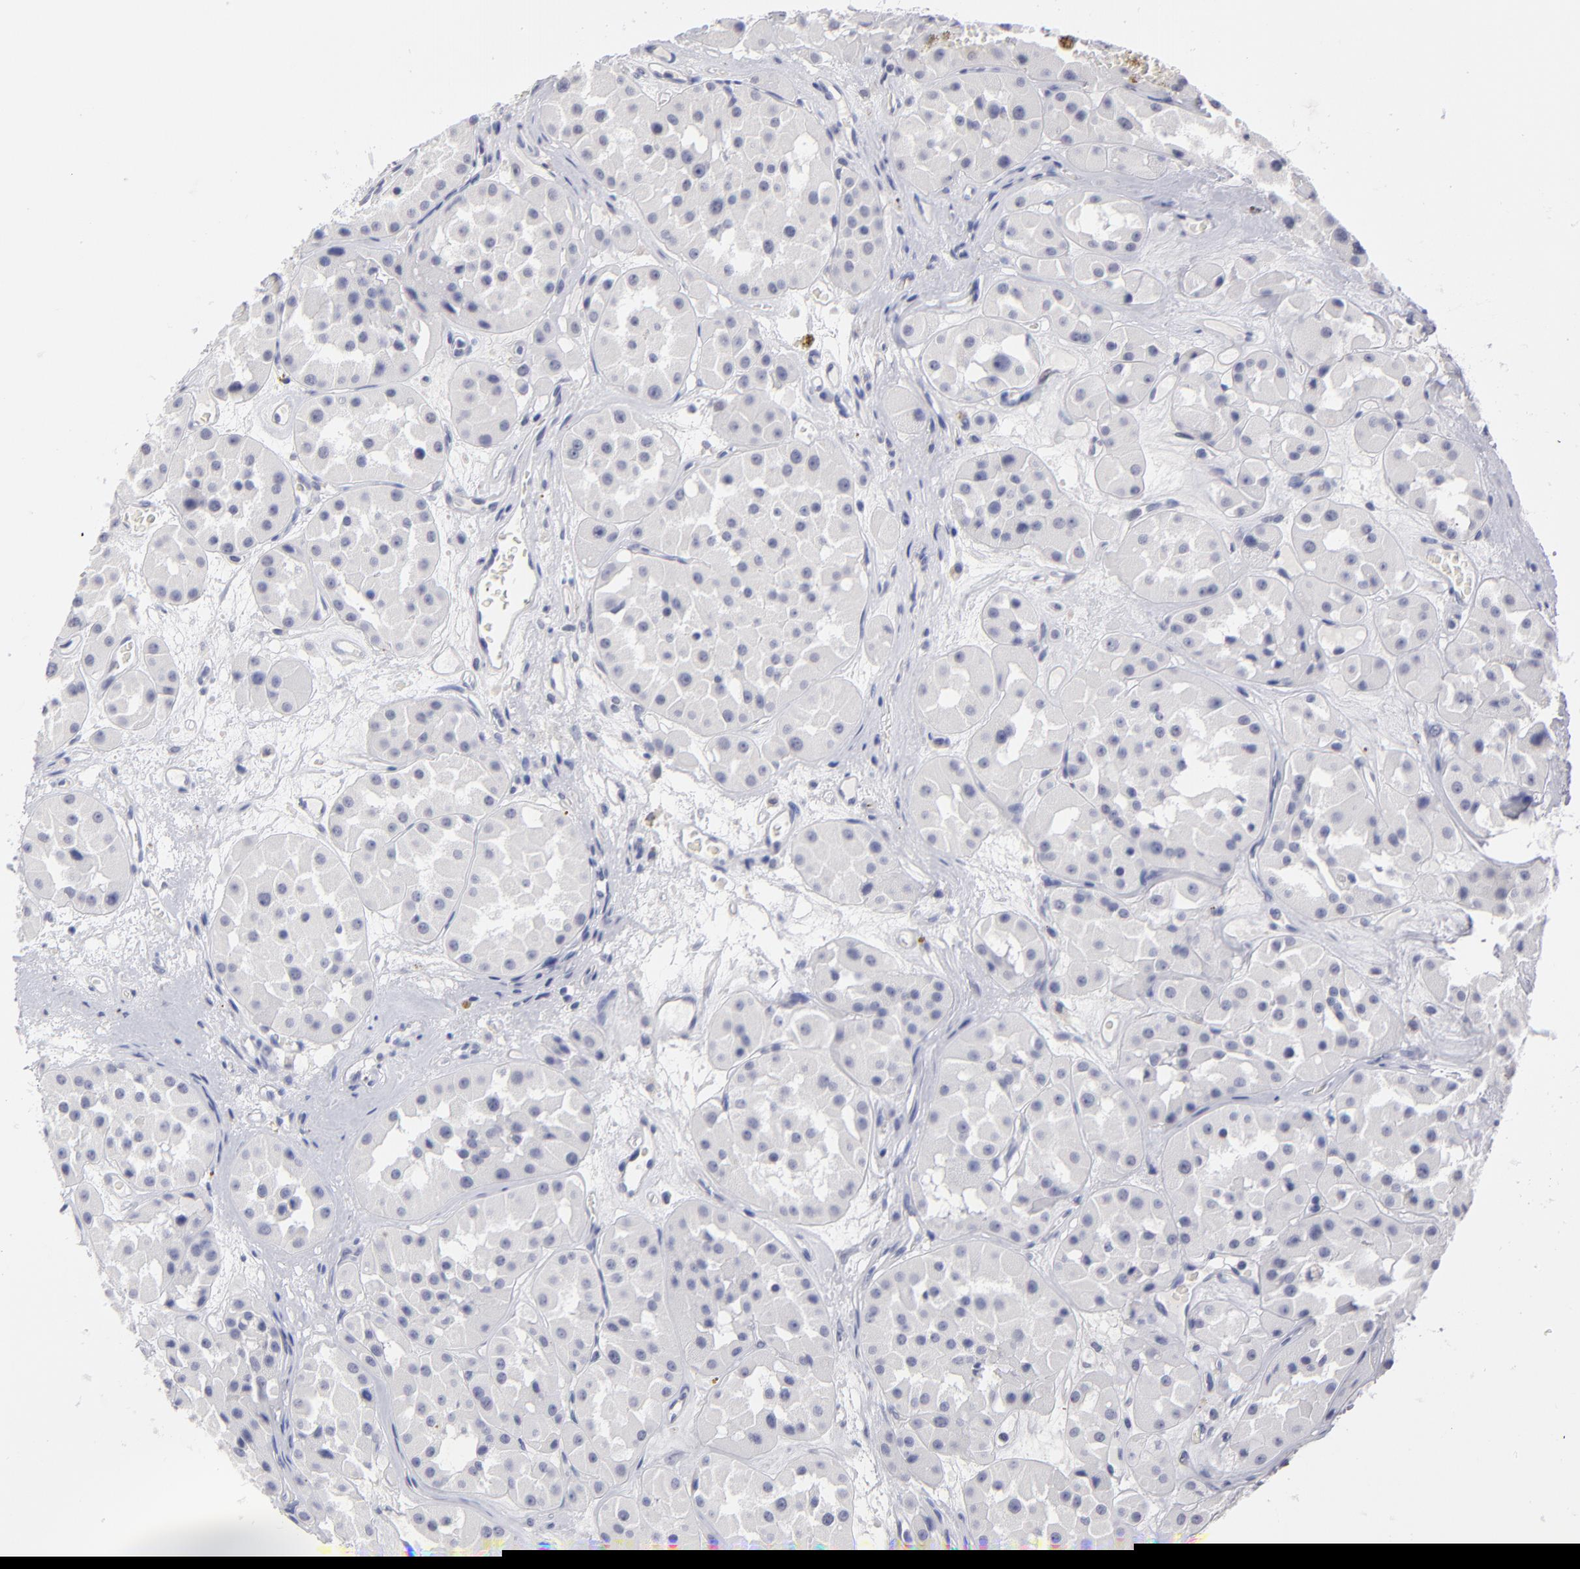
{"staining": {"intensity": "negative", "quantity": "none", "location": "none"}, "tissue": "renal cancer", "cell_type": "Tumor cells", "image_type": "cancer", "snomed": [{"axis": "morphology", "description": "Adenocarcinoma, uncertain malignant potential"}, {"axis": "topography", "description": "Kidney"}], "caption": "Micrograph shows no significant protein positivity in tumor cells of renal cancer (adenocarcinoma,  uncertain malignant potential).", "gene": "TEX11", "patient": {"sex": "male", "age": 63}}